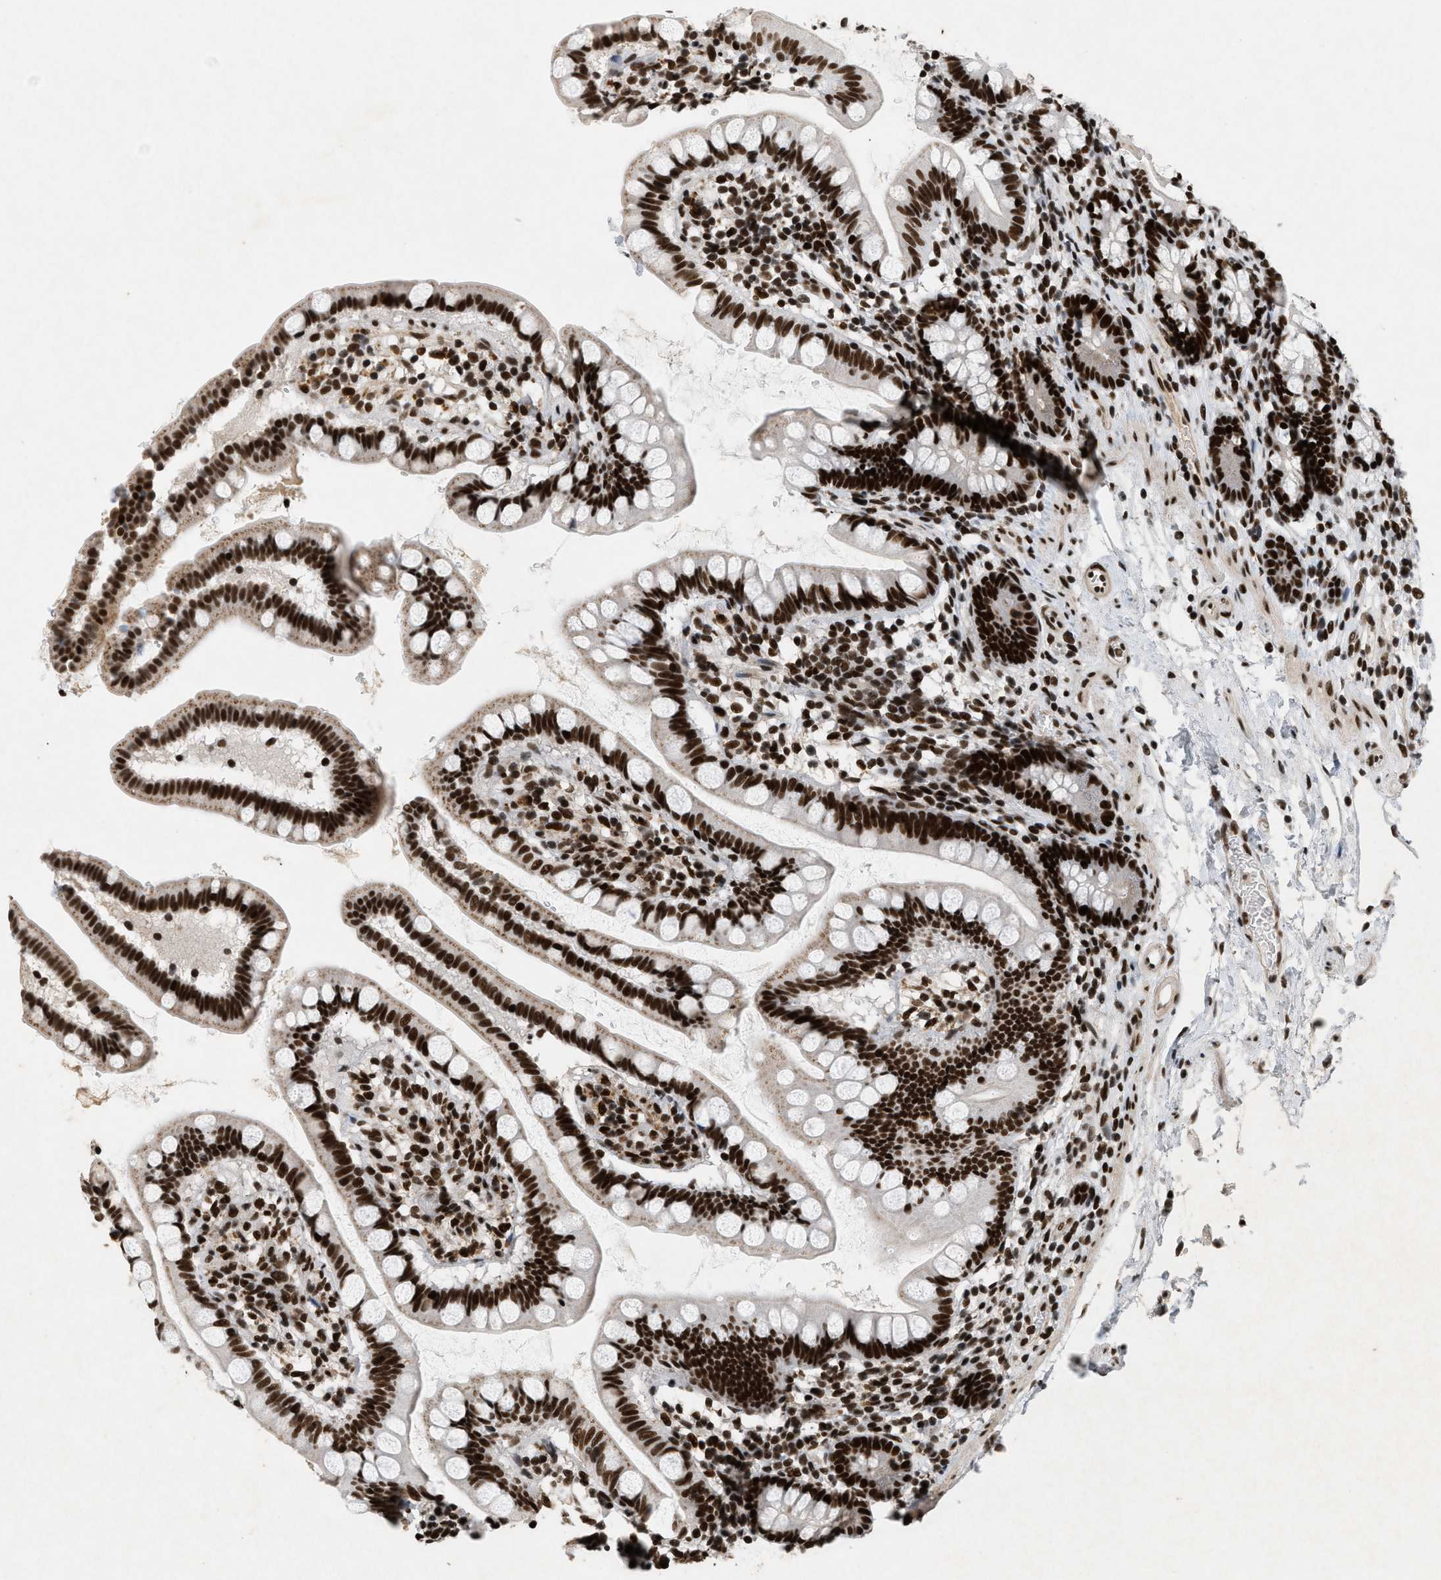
{"staining": {"intensity": "strong", "quantity": ">75%", "location": "nuclear"}, "tissue": "small intestine", "cell_type": "Glandular cells", "image_type": "normal", "snomed": [{"axis": "morphology", "description": "Normal tissue, NOS"}, {"axis": "topography", "description": "Small intestine"}], "caption": "IHC image of benign small intestine: small intestine stained using IHC displays high levels of strong protein expression localized specifically in the nuclear of glandular cells, appearing as a nuclear brown color.", "gene": "SMARCB1", "patient": {"sex": "female", "age": 84}}